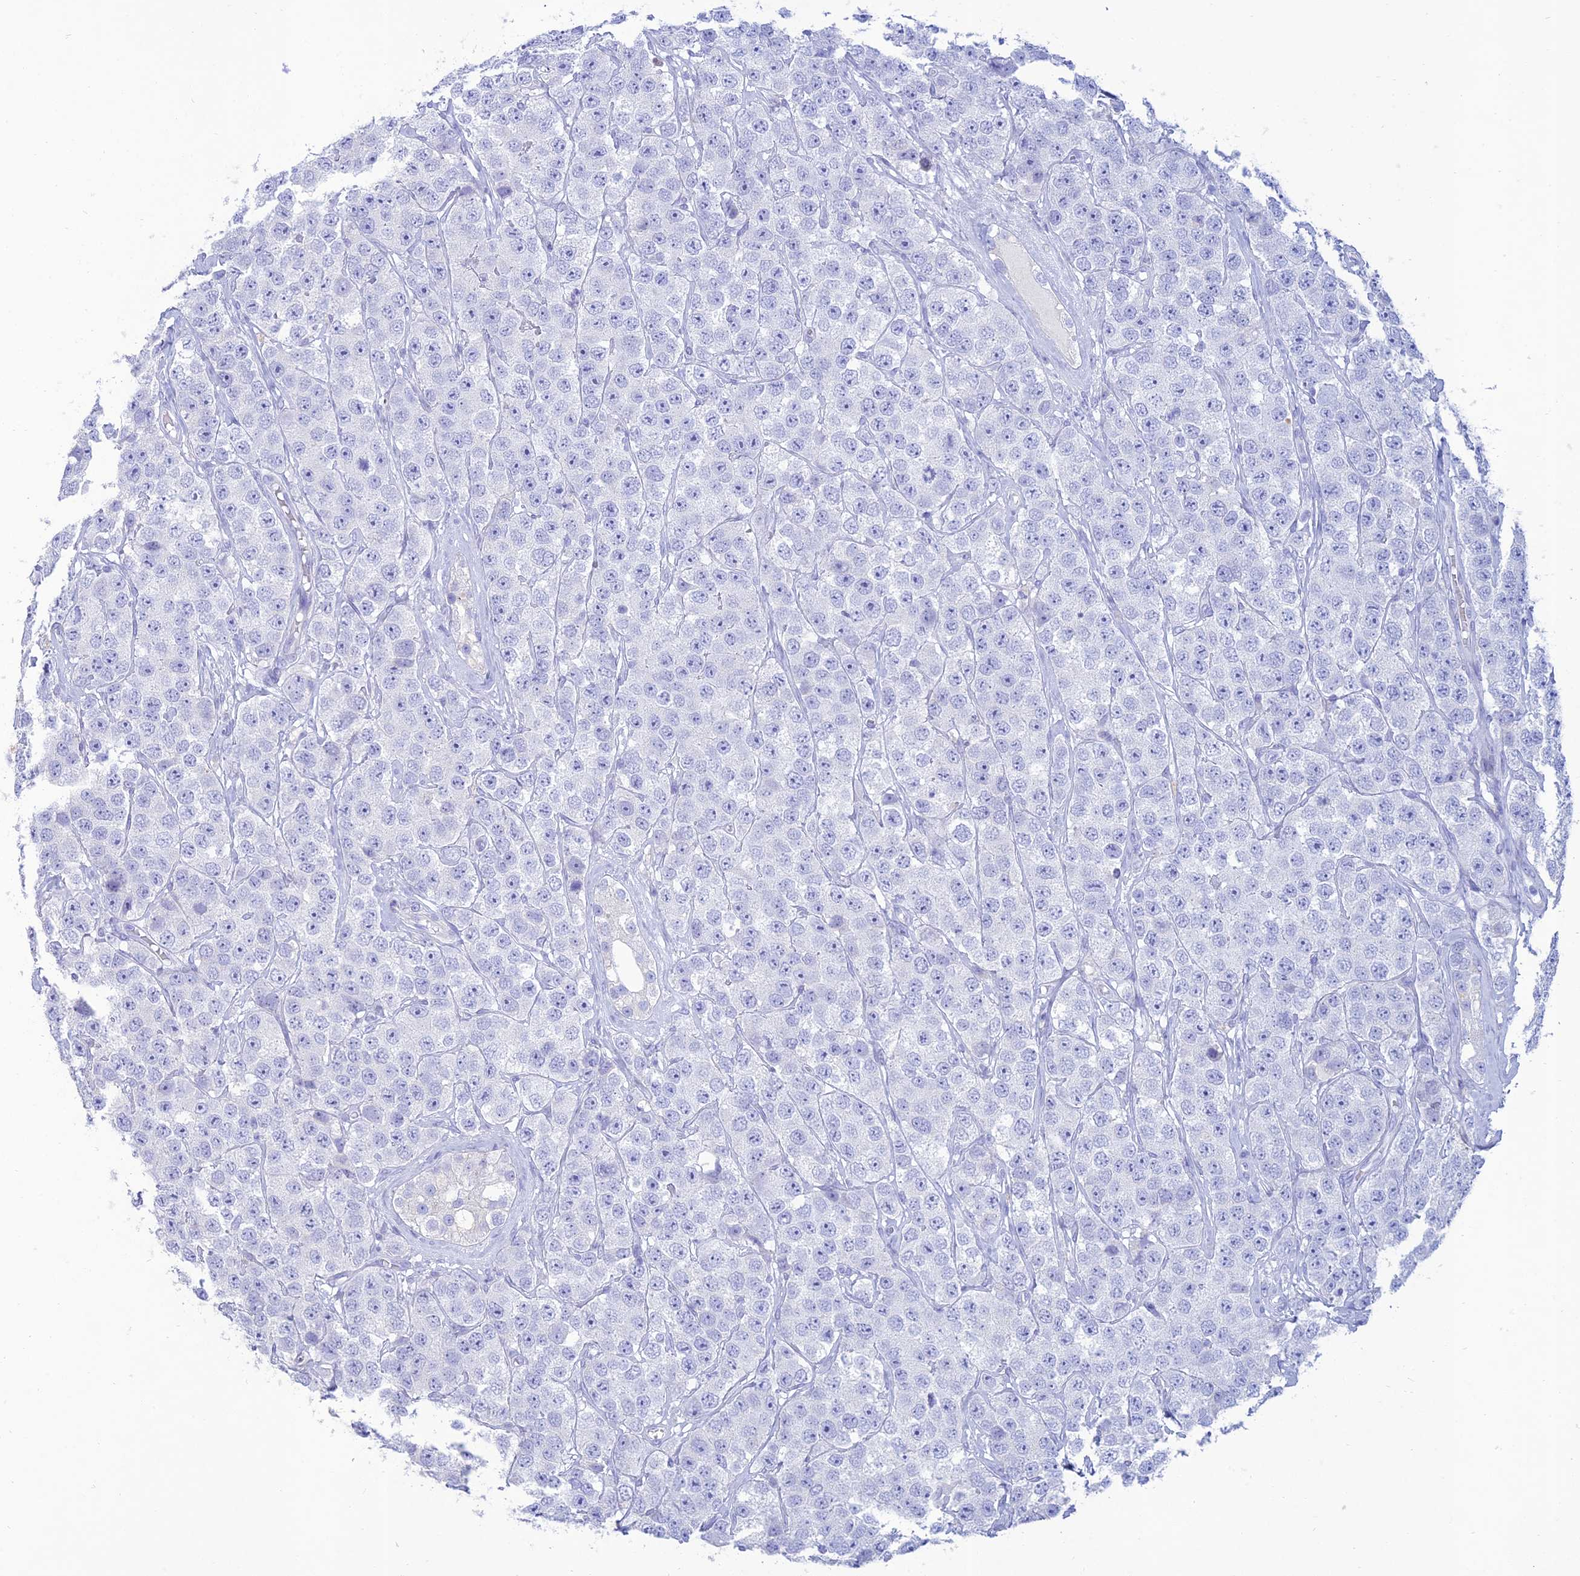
{"staining": {"intensity": "negative", "quantity": "none", "location": "none"}, "tissue": "testis cancer", "cell_type": "Tumor cells", "image_type": "cancer", "snomed": [{"axis": "morphology", "description": "Seminoma, NOS"}, {"axis": "topography", "description": "Testis"}], "caption": "IHC micrograph of human testis cancer stained for a protein (brown), which exhibits no positivity in tumor cells.", "gene": "MAL2", "patient": {"sex": "male", "age": 28}}